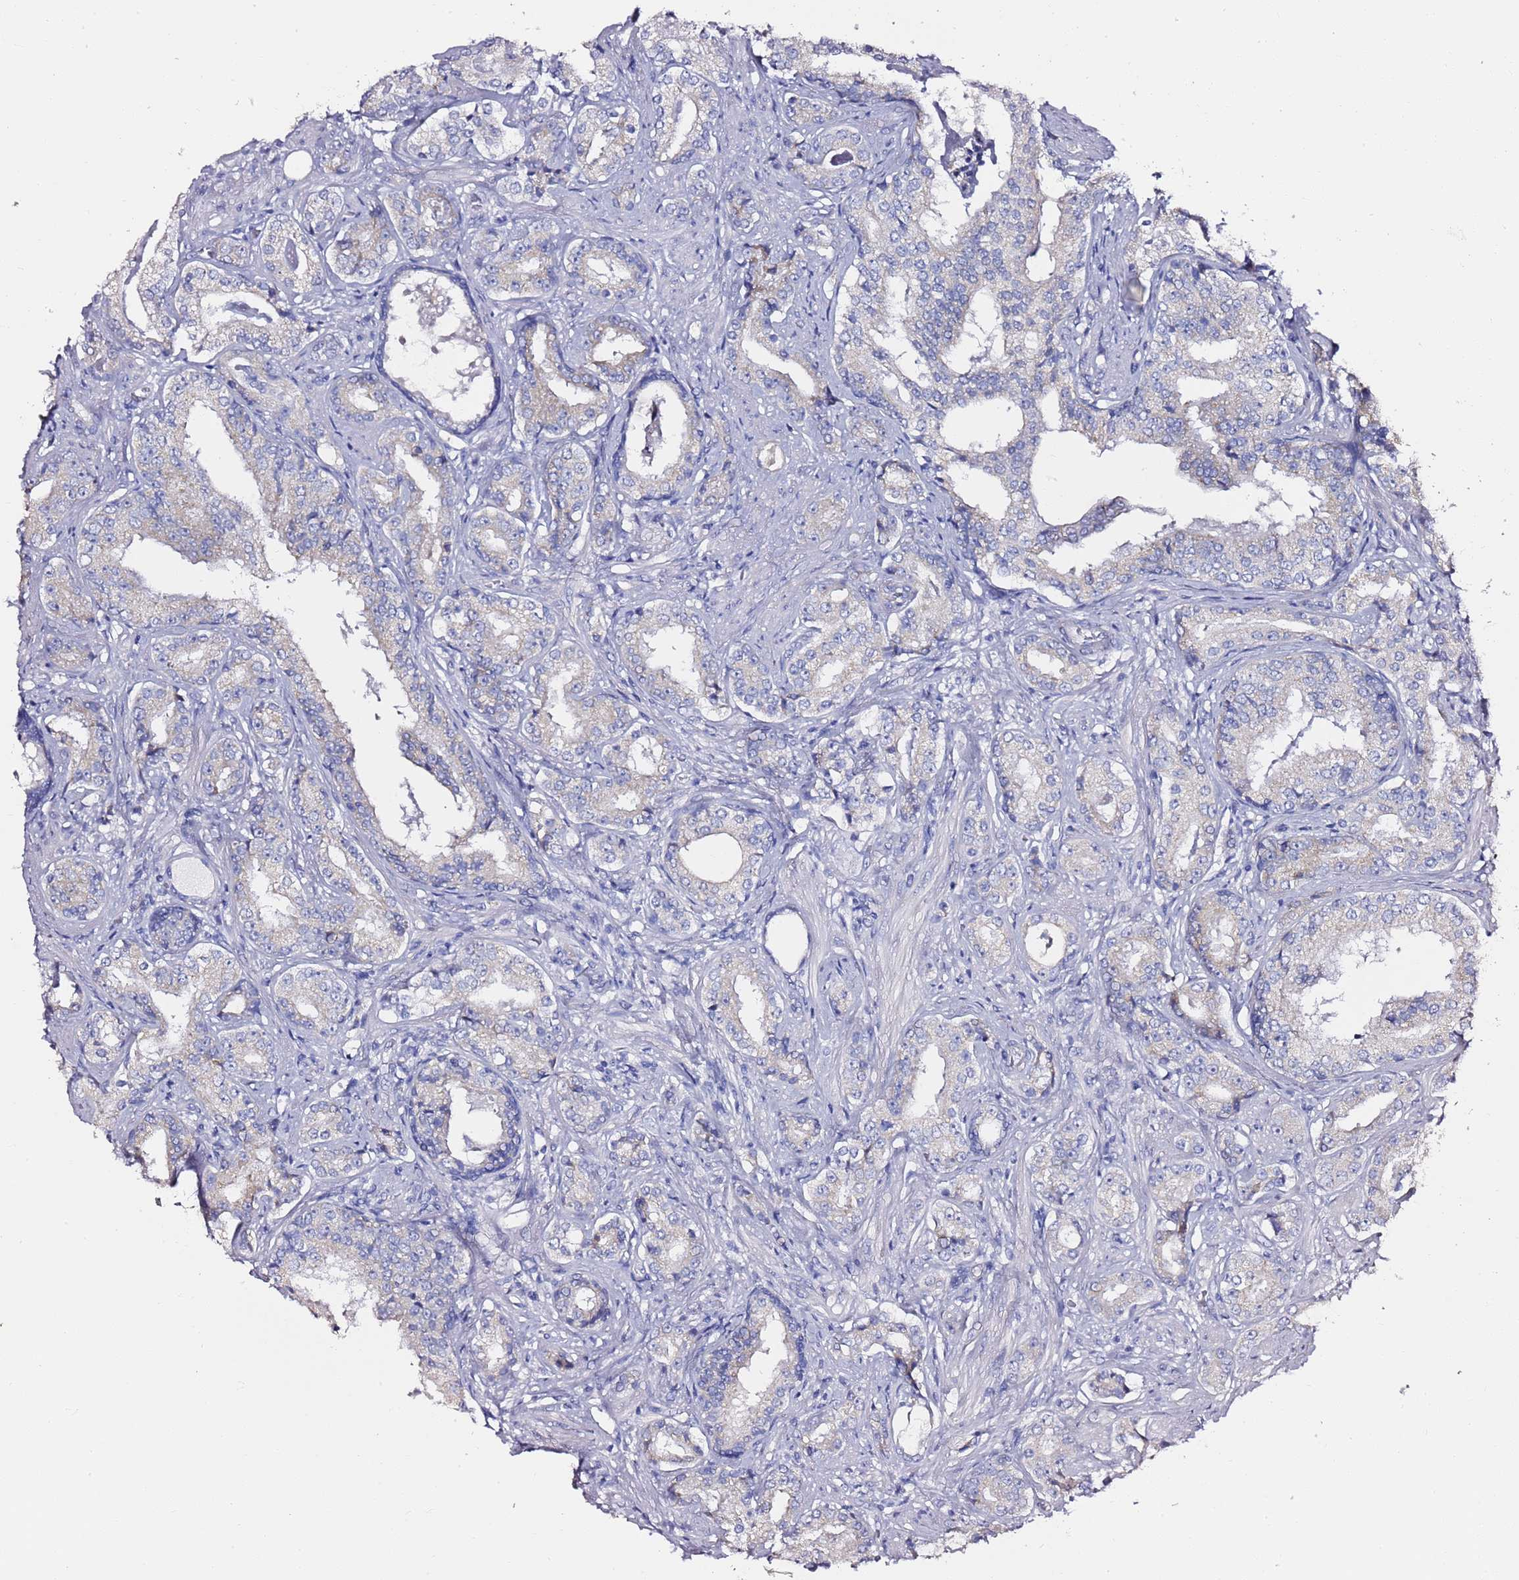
{"staining": {"intensity": "negative", "quantity": "none", "location": "none"}, "tissue": "prostate cancer", "cell_type": "Tumor cells", "image_type": "cancer", "snomed": [{"axis": "morphology", "description": "Adenocarcinoma, High grade"}, {"axis": "topography", "description": "Prostate"}], "caption": "The photomicrograph shows no staining of tumor cells in prostate cancer.", "gene": "MYBPC3", "patient": {"sex": "male", "age": 58}}